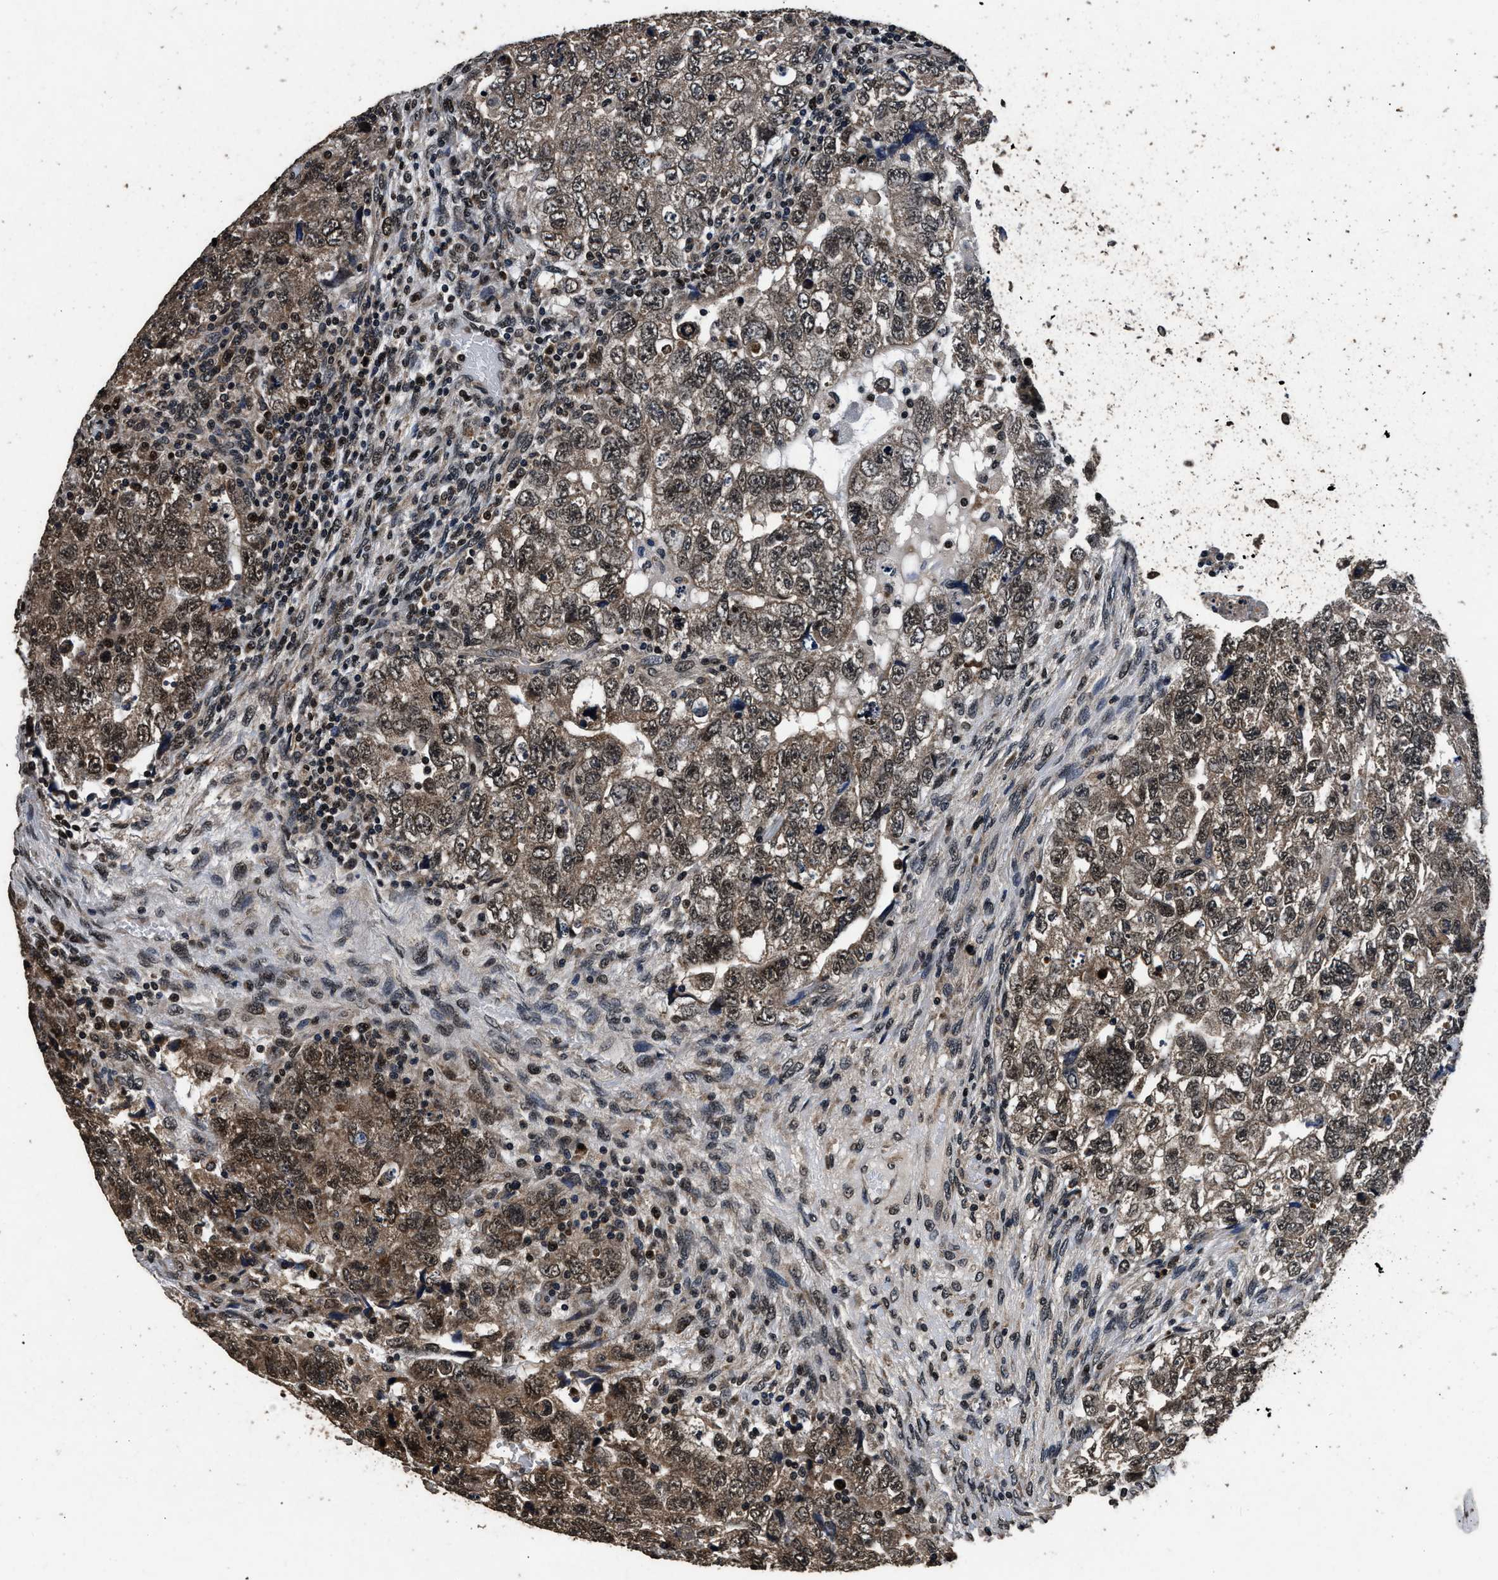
{"staining": {"intensity": "moderate", "quantity": ">75%", "location": "cytoplasmic/membranous,nuclear"}, "tissue": "testis cancer", "cell_type": "Tumor cells", "image_type": "cancer", "snomed": [{"axis": "morphology", "description": "Carcinoma, Embryonal, NOS"}, {"axis": "topography", "description": "Testis"}], "caption": "The immunohistochemical stain labels moderate cytoplasmic/membranous and nuclear positivity in tumor cells of testis cancer tissue.", "gene": "CSTF1", "patient": {"sex": "male", "age": 36}}